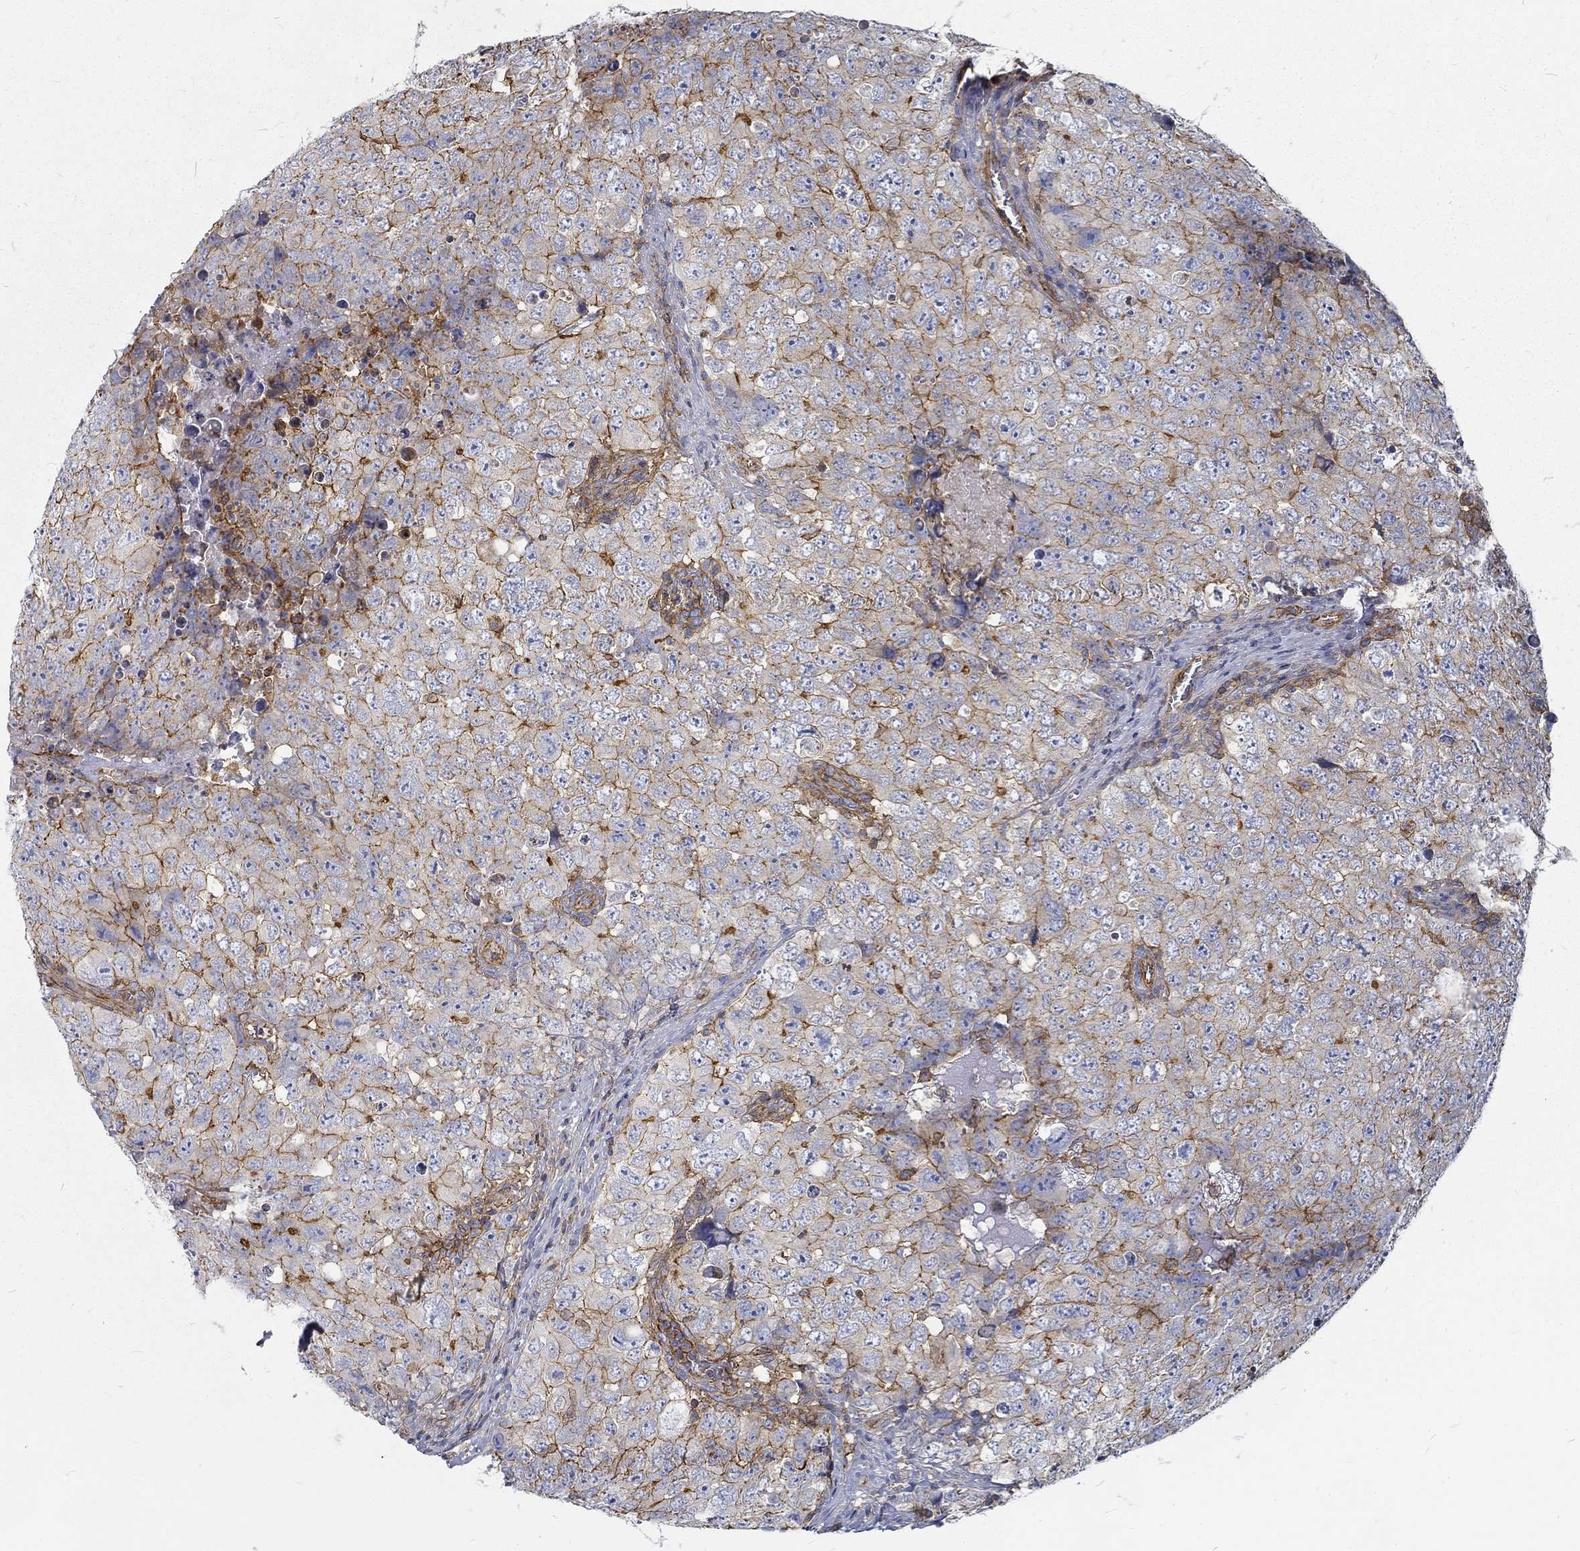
{"staining": {"intensity": "moderate", "quantity": "25%-75%", "location": "cytoplasmic/membranous"}, "tissue": "testis cancer", "cell_type": "Tumor cells", "image_type": "cancer", "snomed": [{"axis": "morphology", "description": "Seminoma, NOS"}, {"axis": "topography", "description": "Testis"}], "caption": "Immunohistochemical staining of human testis cancer shows medium levels of moderate cytoplasmic/membranous expression in approximately 25%-75% of tumor cells.", "gene": "MTMR11", "patient": {"sex": "male", "age": 34}}